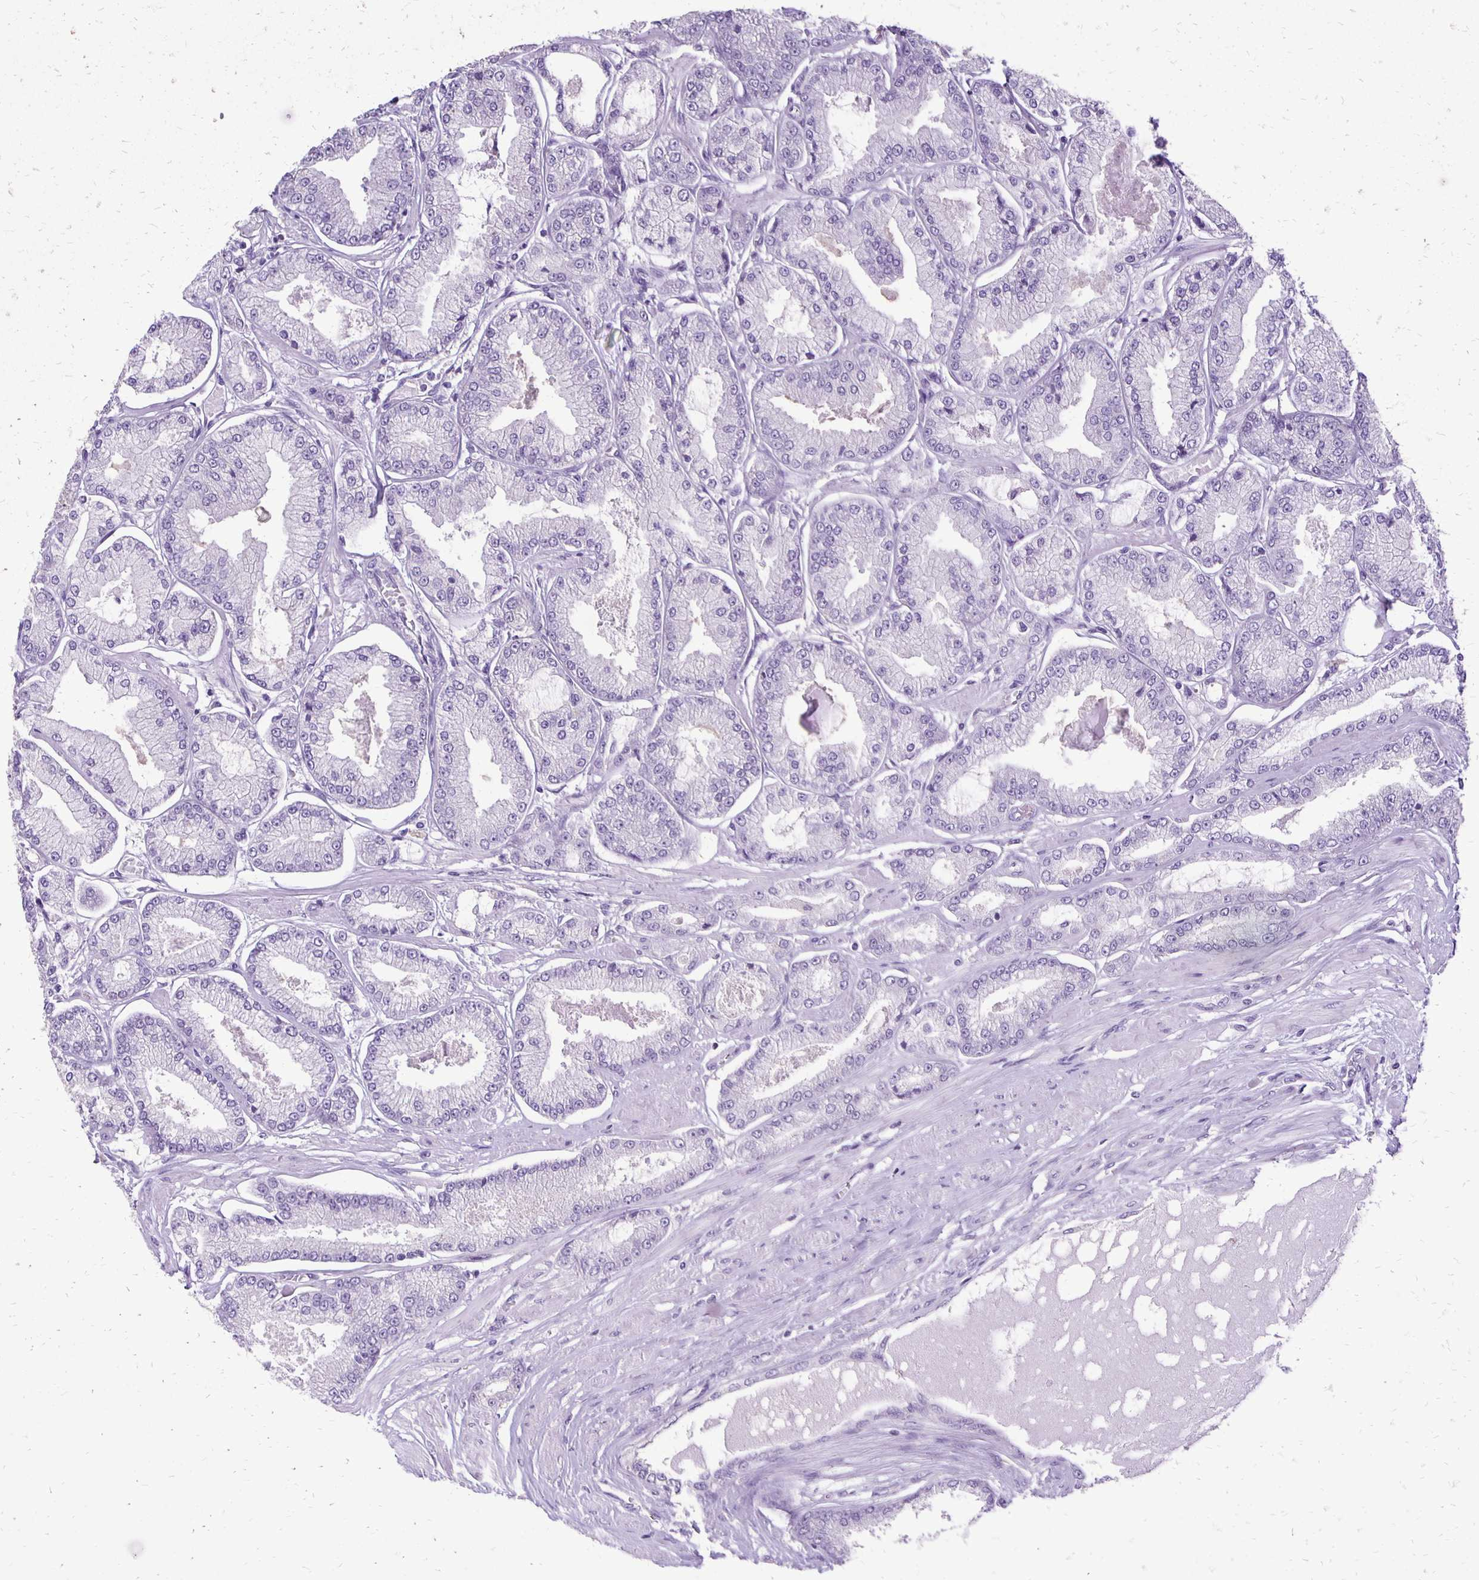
{"staining": {"intensity": "negative", "quantity": "none", "location": "none"}, "tissue": "prostate cancer", "cell_type": "Tumor cells", "image_type": "cancer", "snomed": [{"axis": "morphology", "description": "Adenocarcinoma, Low grade"}, {"axis": "topography", "description": "Prostate"}], "caption": "Tumor cells are negative for protein expression in human prostate cancer (low-grade adenocarcinoma).", "gene": "ANKRD45", "patient": {"sex": "male", "age": 55}}